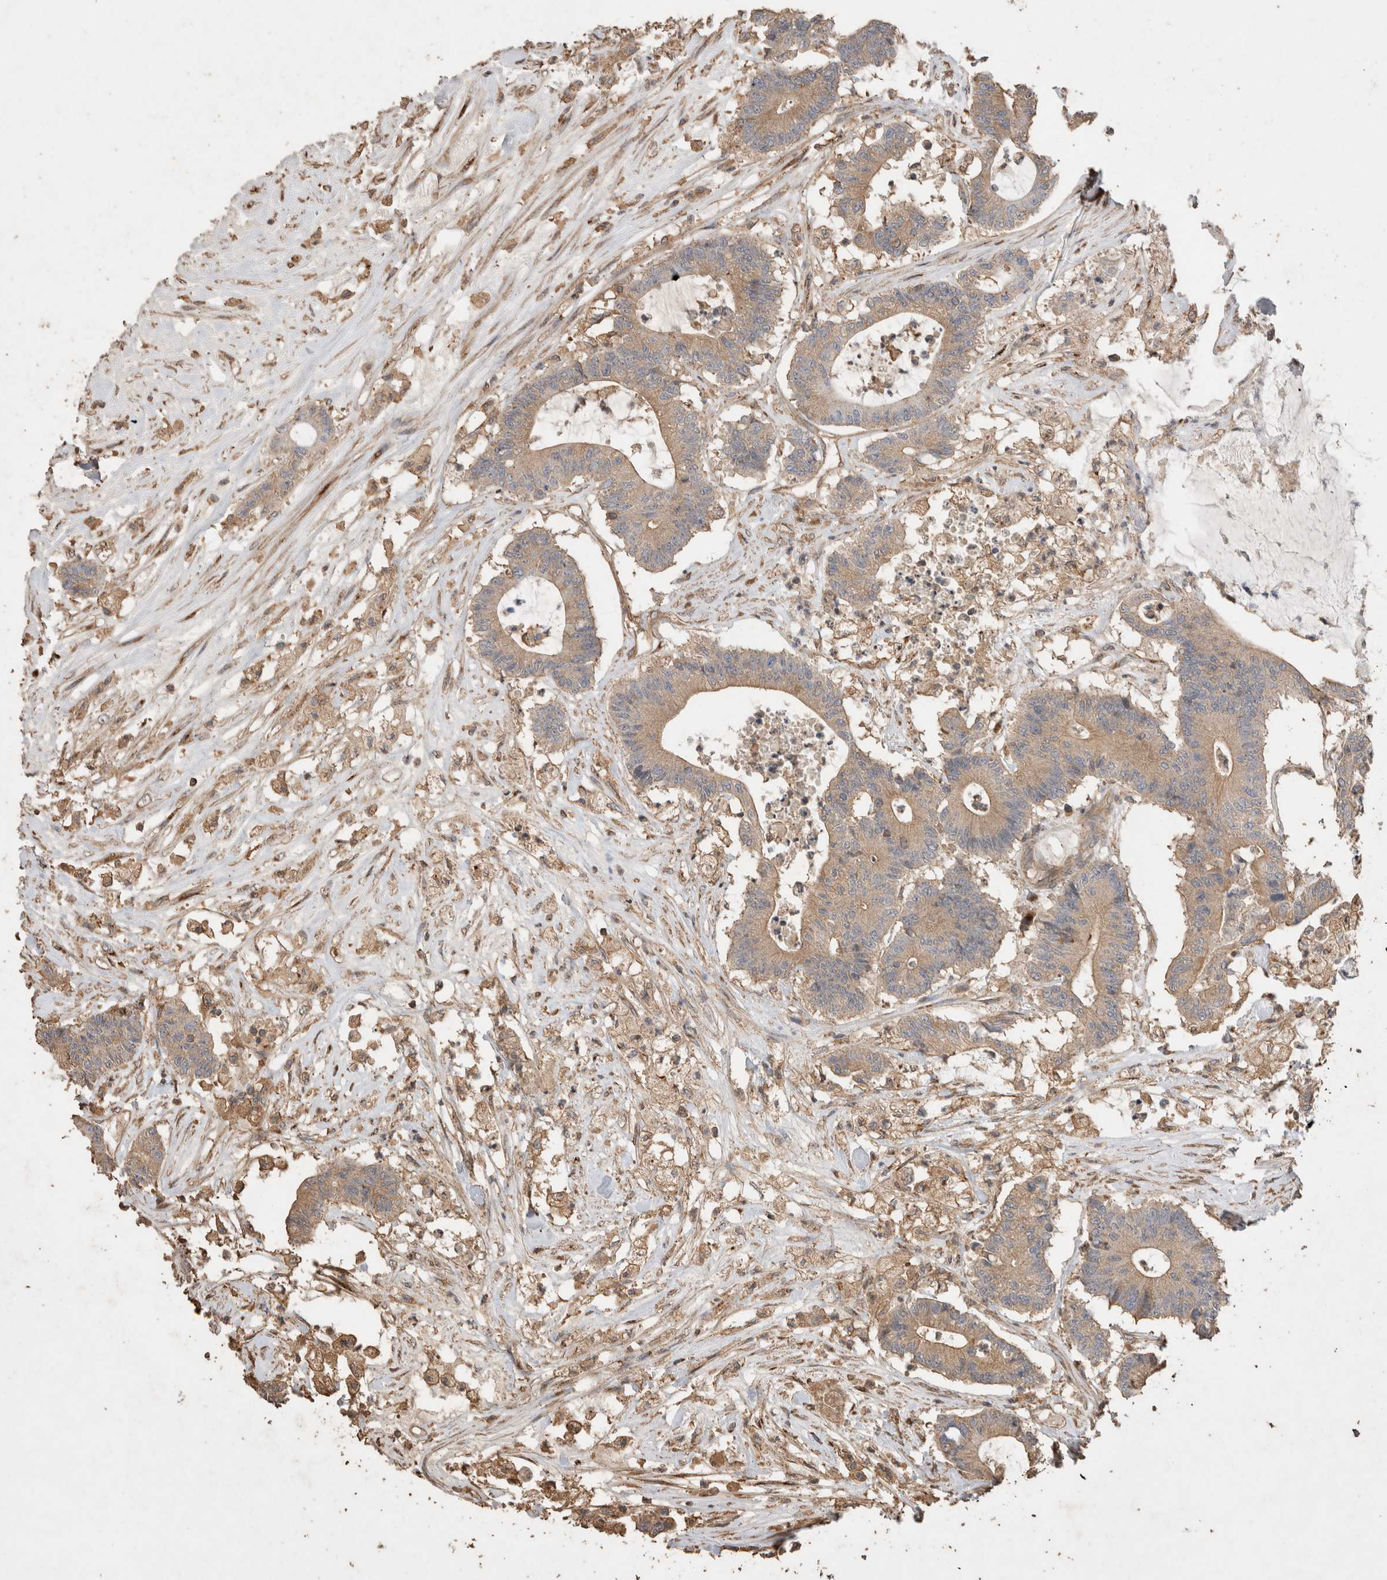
{"staining": {"intensity": "weak", "quantity": ">75%", "location": "cytoplasmic/membranous"}, "tissue": "colorectal cancer", "cell_type": "Tumor cells", "image_type": "cancer", "snomed": [{"axis": "morphology", "description": "Adenocarcinoma, NOS"}, {"axis": "topography", "description": "Colon"}], "caption": "IHC (DAB) staining of human colorectal cancer exhibits weak cytoplasmic/membranous protein expression in approximately >75% of tumor cells.", "gene": "SNX31", "patient": {"sex": "female", "age": 84}}